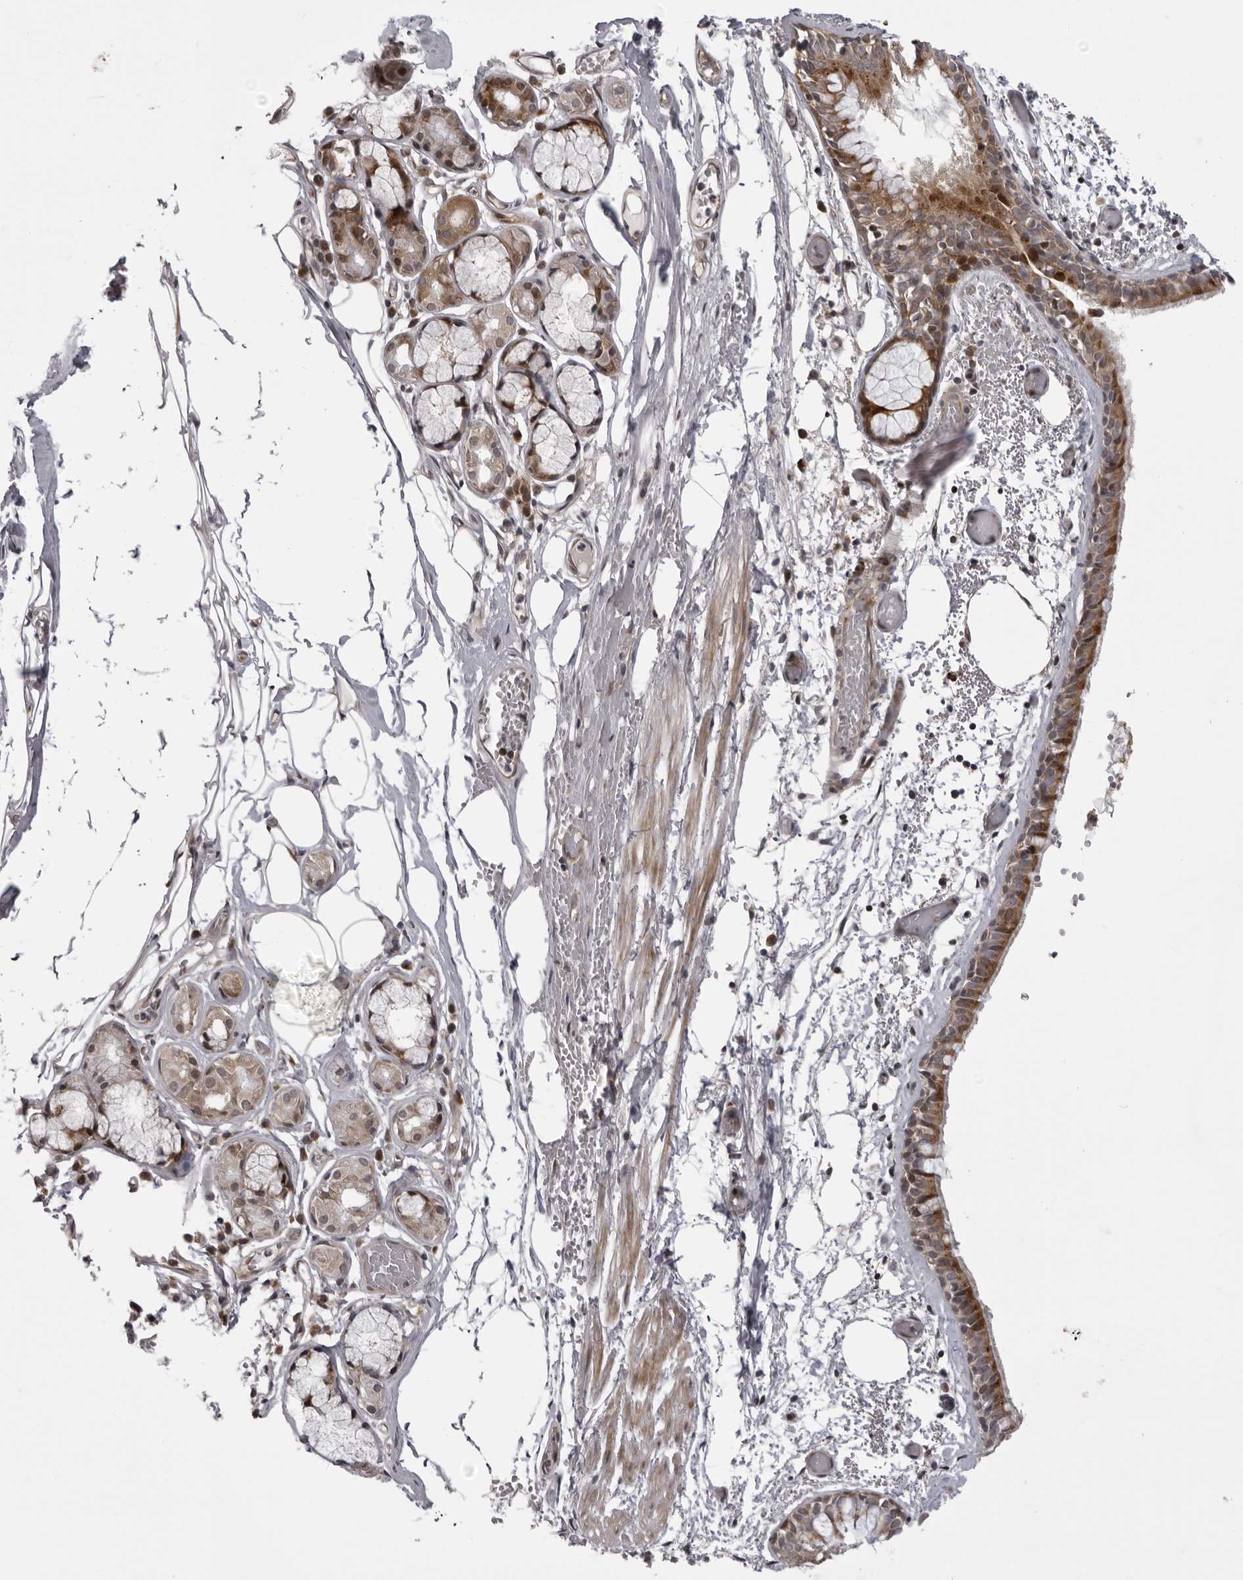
{"staining": {"intensity": "moderate", "quantity": ">75%", "location": "cytoplasmic/membranous"}, "tissue": "bronchus", "cell_type": "Respiratory epithelial cells", "image_type": "normal", "snomed": [{"axis": "morphology", "description": "Normal tissue, NOS"}, {"axis": "topography", "description": "Bronchus"}, {"axis": "topography", "description": "Lung"}], "caption": "About >75% of respiratory epithelial cells in unremarkable bronchus display moderate cytoplasmic/membranous protein expression as visualized by brown immunohistochemical staining.", "gene": "C1orf109", "patient": {"sex": "male", "age": 56}}